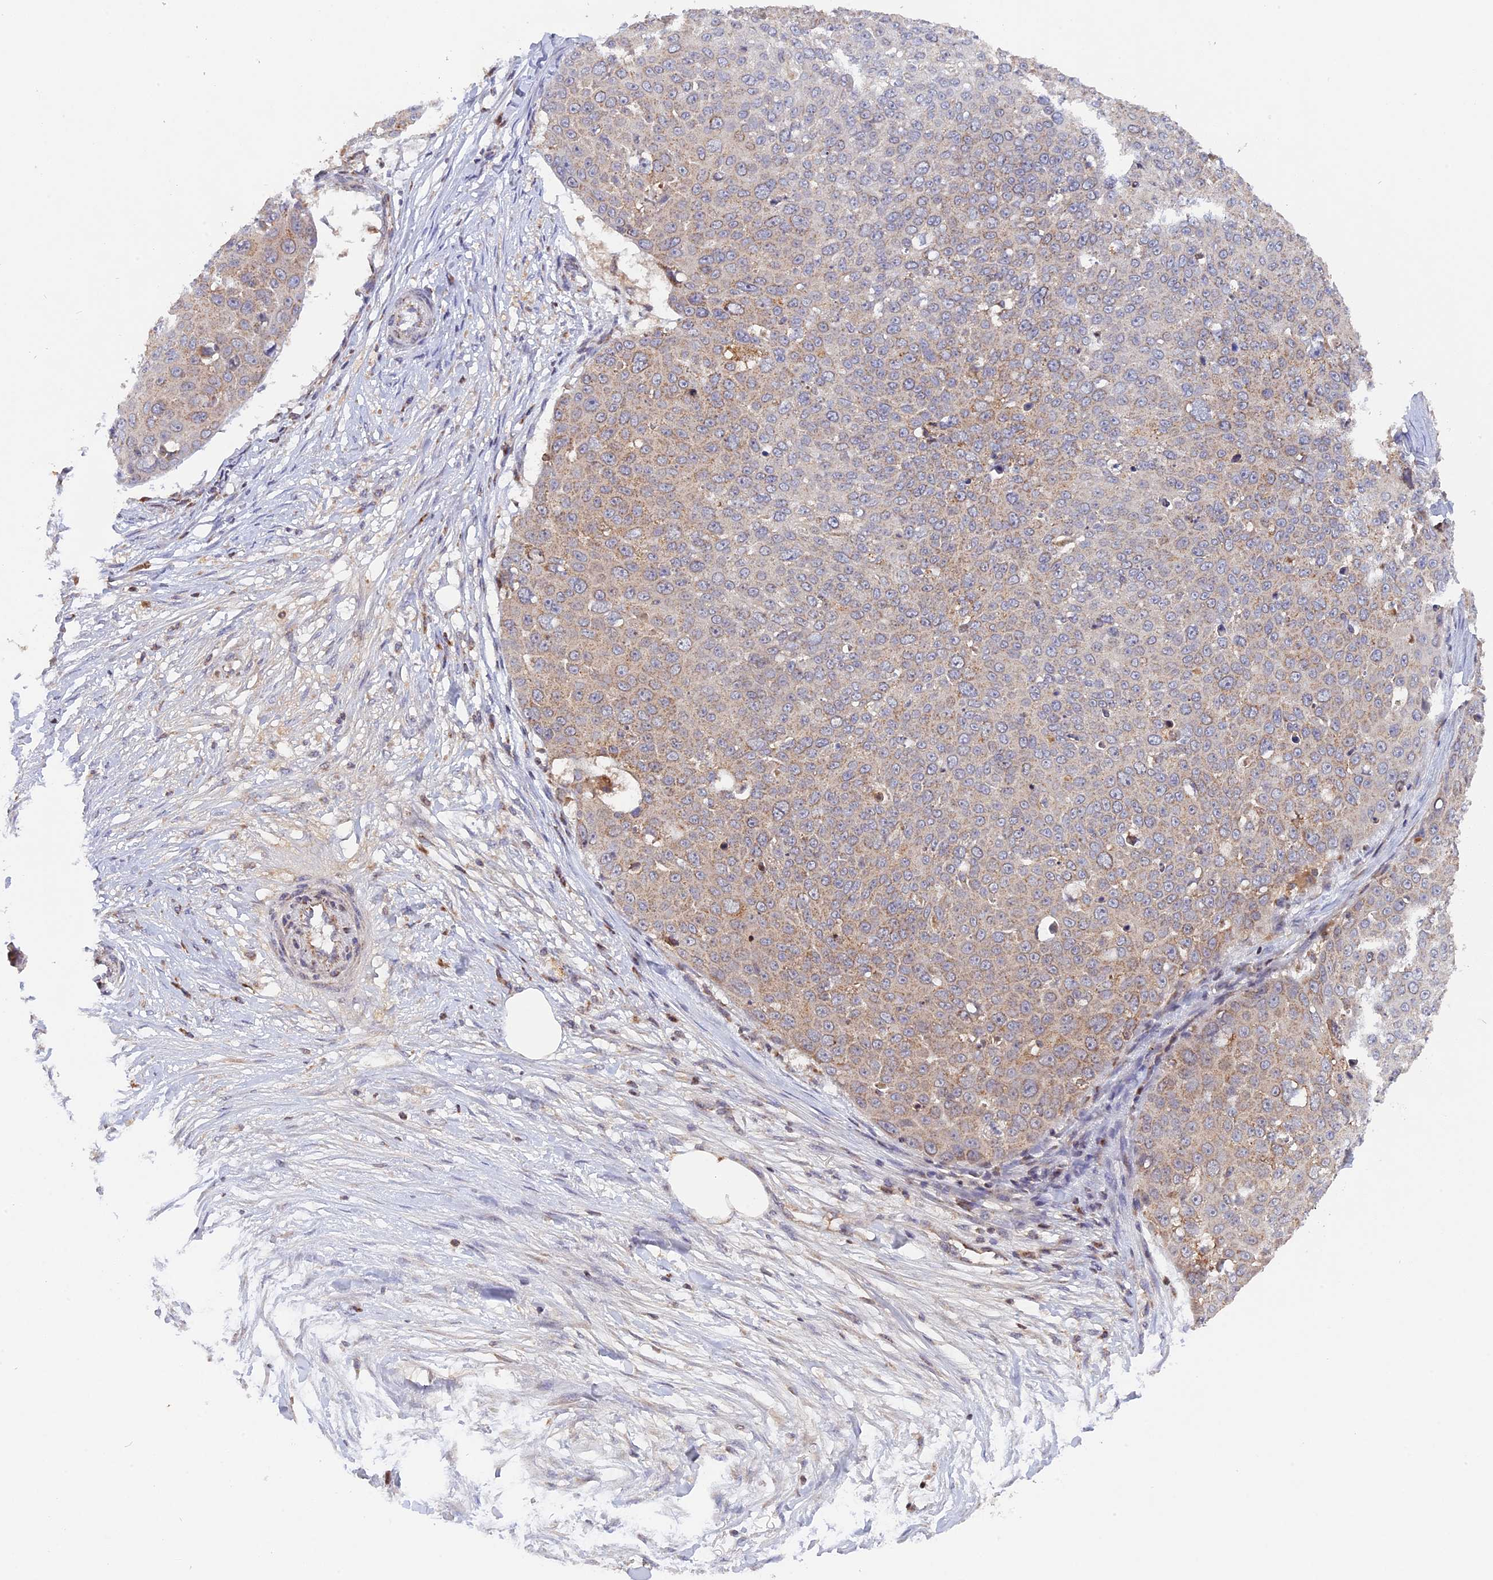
{"staining": {"intensity": "weak", "quantity": "<25%", "location": "cytoplasmic/membranous"}, "tissue": "skin cancer", "cell_type": "Tumor cells", "image_type": "cancer", "snomed": [{"axis": "morphology", "description": "Squamous cell carcinoma, NOS"}, {"axis": "topography", "description": "Skin"}], "caption": "Immunohistochemistry (IHC) histopathology image of skin squamous cell carcinoma stained for a protein (brown), which reveals no expression in tumor cells.", "gene": "MPV17L", "patient": {"sex": "male", "age": 71}}